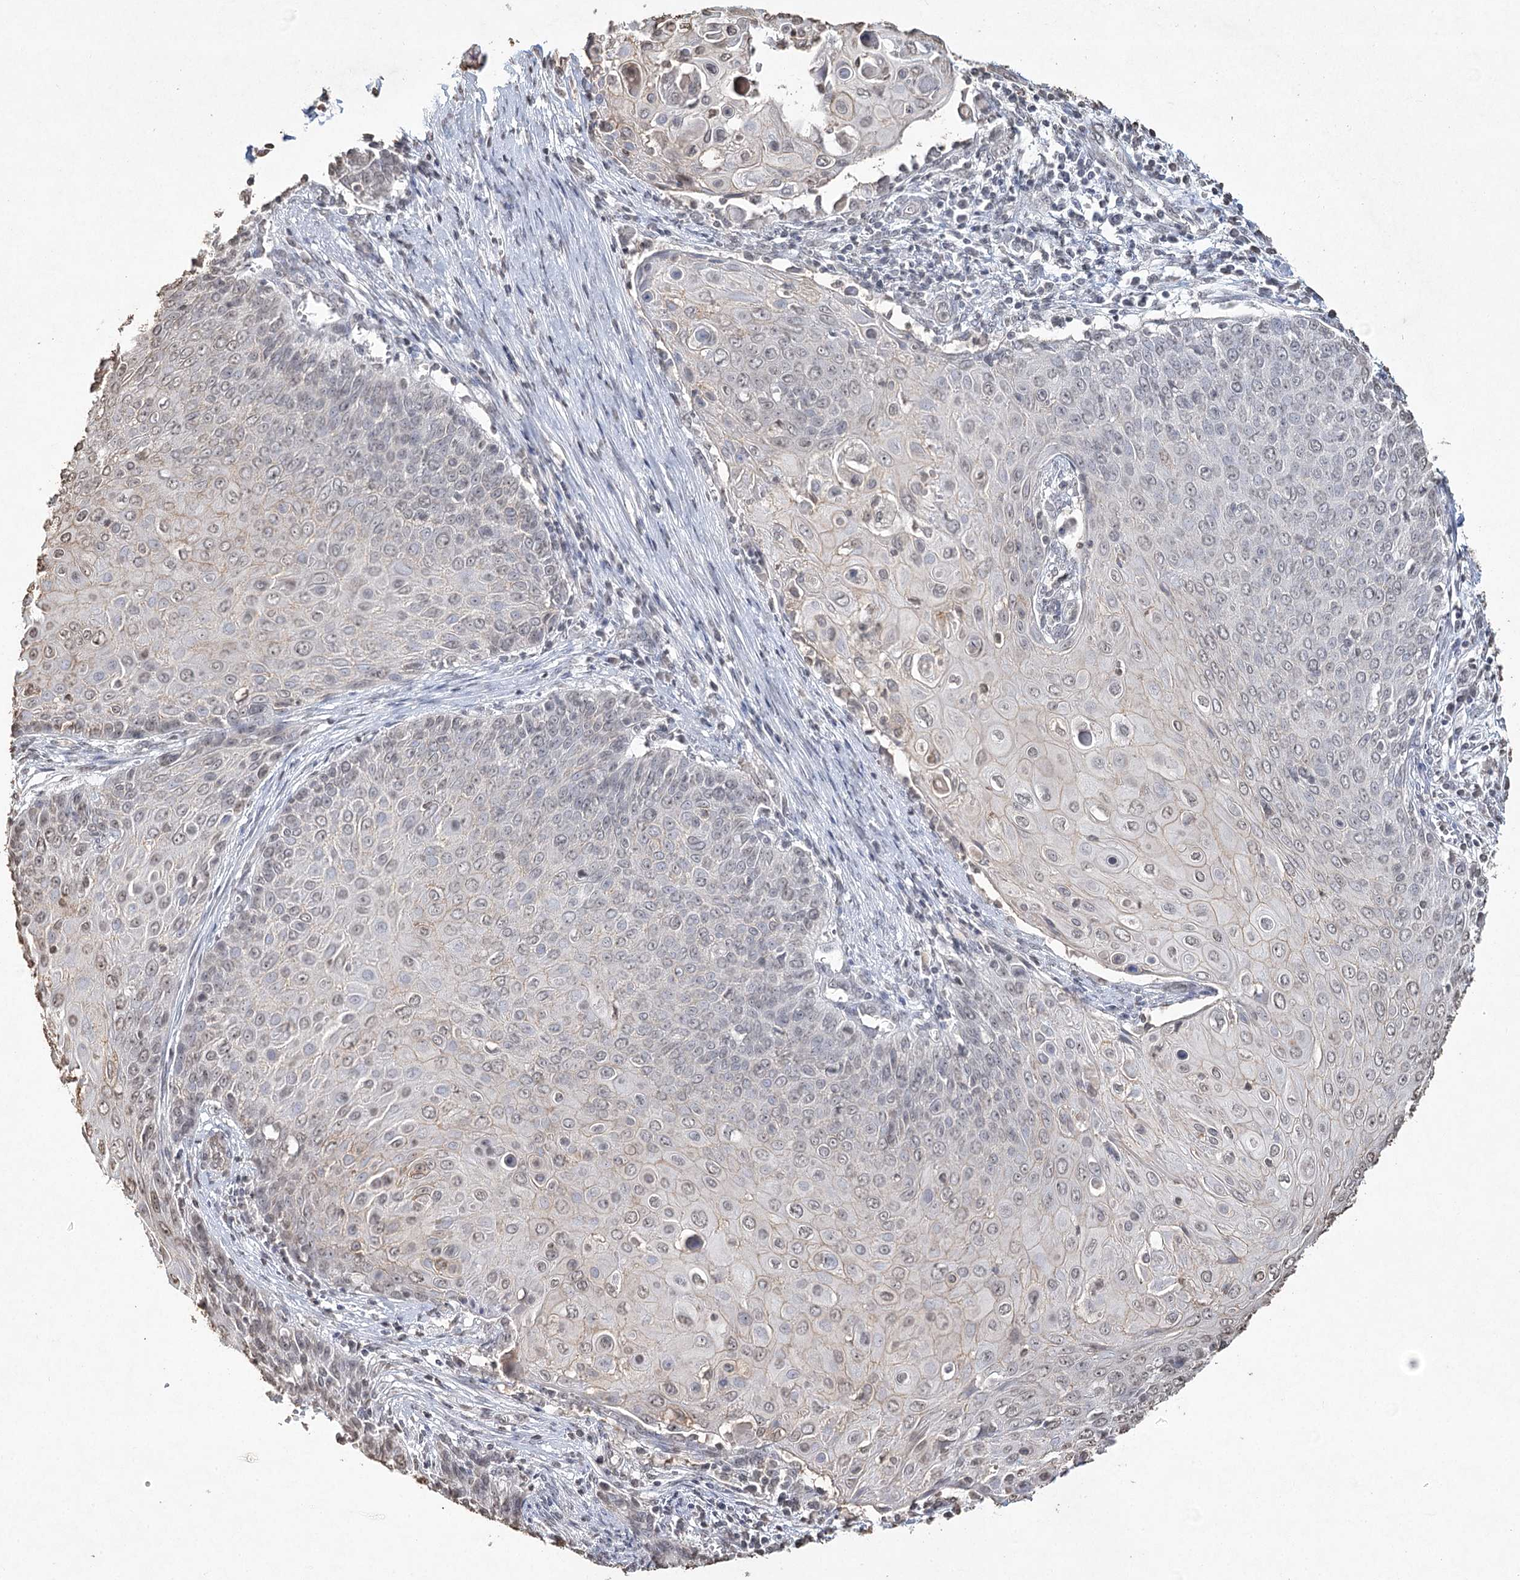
{"staining": {"intensity": "negative", "quantity": "none", "location": "none"}, "tissue": "cervical cancer", "cell_type": "Tumor cells", "image_type": "cancer", "snomed": [{"axis": "morphology", "description": "Squamous cell carcinoma, NOS"}, {"axis": "topography", "description": "Cervix"}], "caption": "This is a micrograph of immunohistochemistry (IHC) staining of squamous cell carcinoma (cervical), which shows no positivity in tumor cells. (DAB IHC visualized using brightfield microscopy, high magnification).", "gene": "DMXL1", "patient": {"sex": "female", "age": 39}}